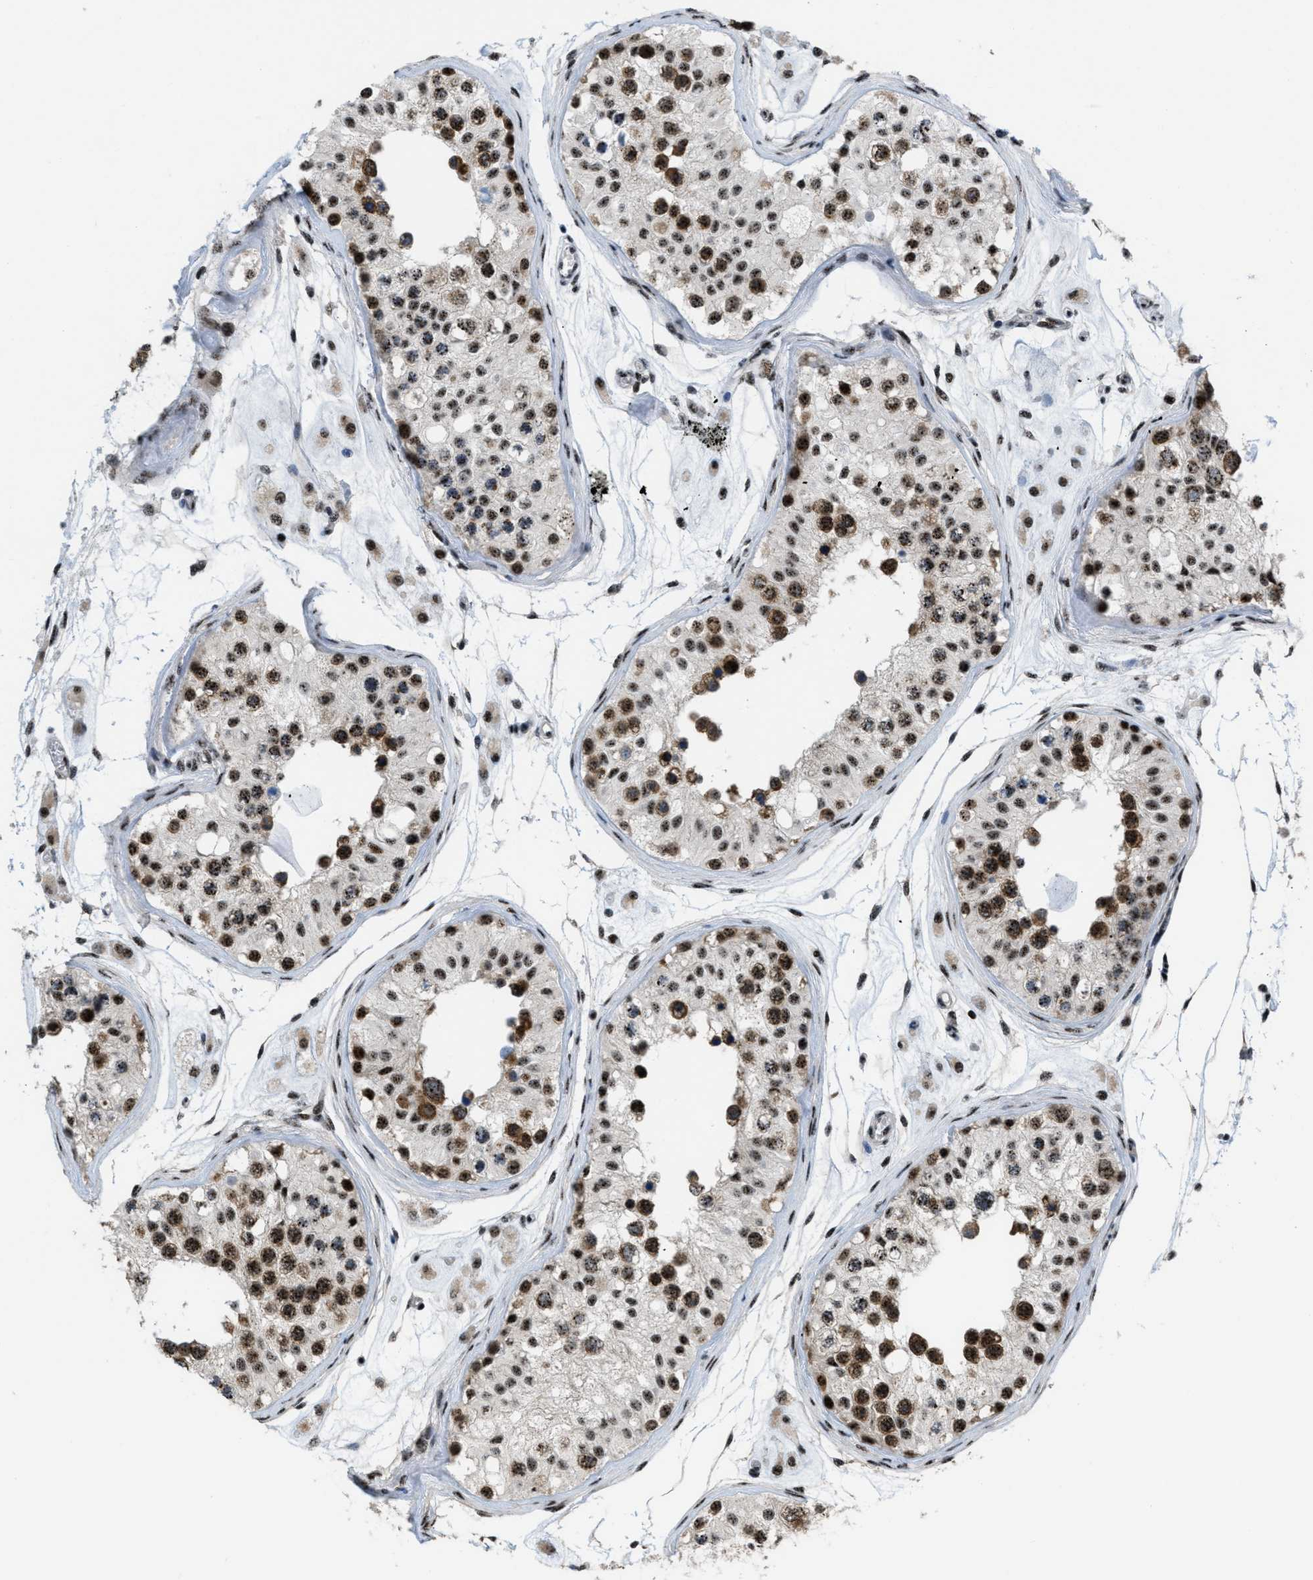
{"staining": {"intensity": "strong", "quantity": ">75%", "location": "cytoplasmic/membranous,nuclear"}, "tissue": "testis", "cell_type": "Cells in seminiferous ducts", "image_type": "normal", "snomed": [{"axis": "morphology", "description": "Normal tissue, NOS"}, {"axis": "morphology", "description": "Adenocarcinoma, metastatic, NOS"}, {"axis": "topography", "description": "Testis"}], "caption": "The image exhibits a brown stain indicating the presence of a protein in the cytoplasmic/membranous,nuclear of cells in seminiferous ducts in testis.", "gene": "CDR2", "patient": {"sex": "male", "age": 26}}